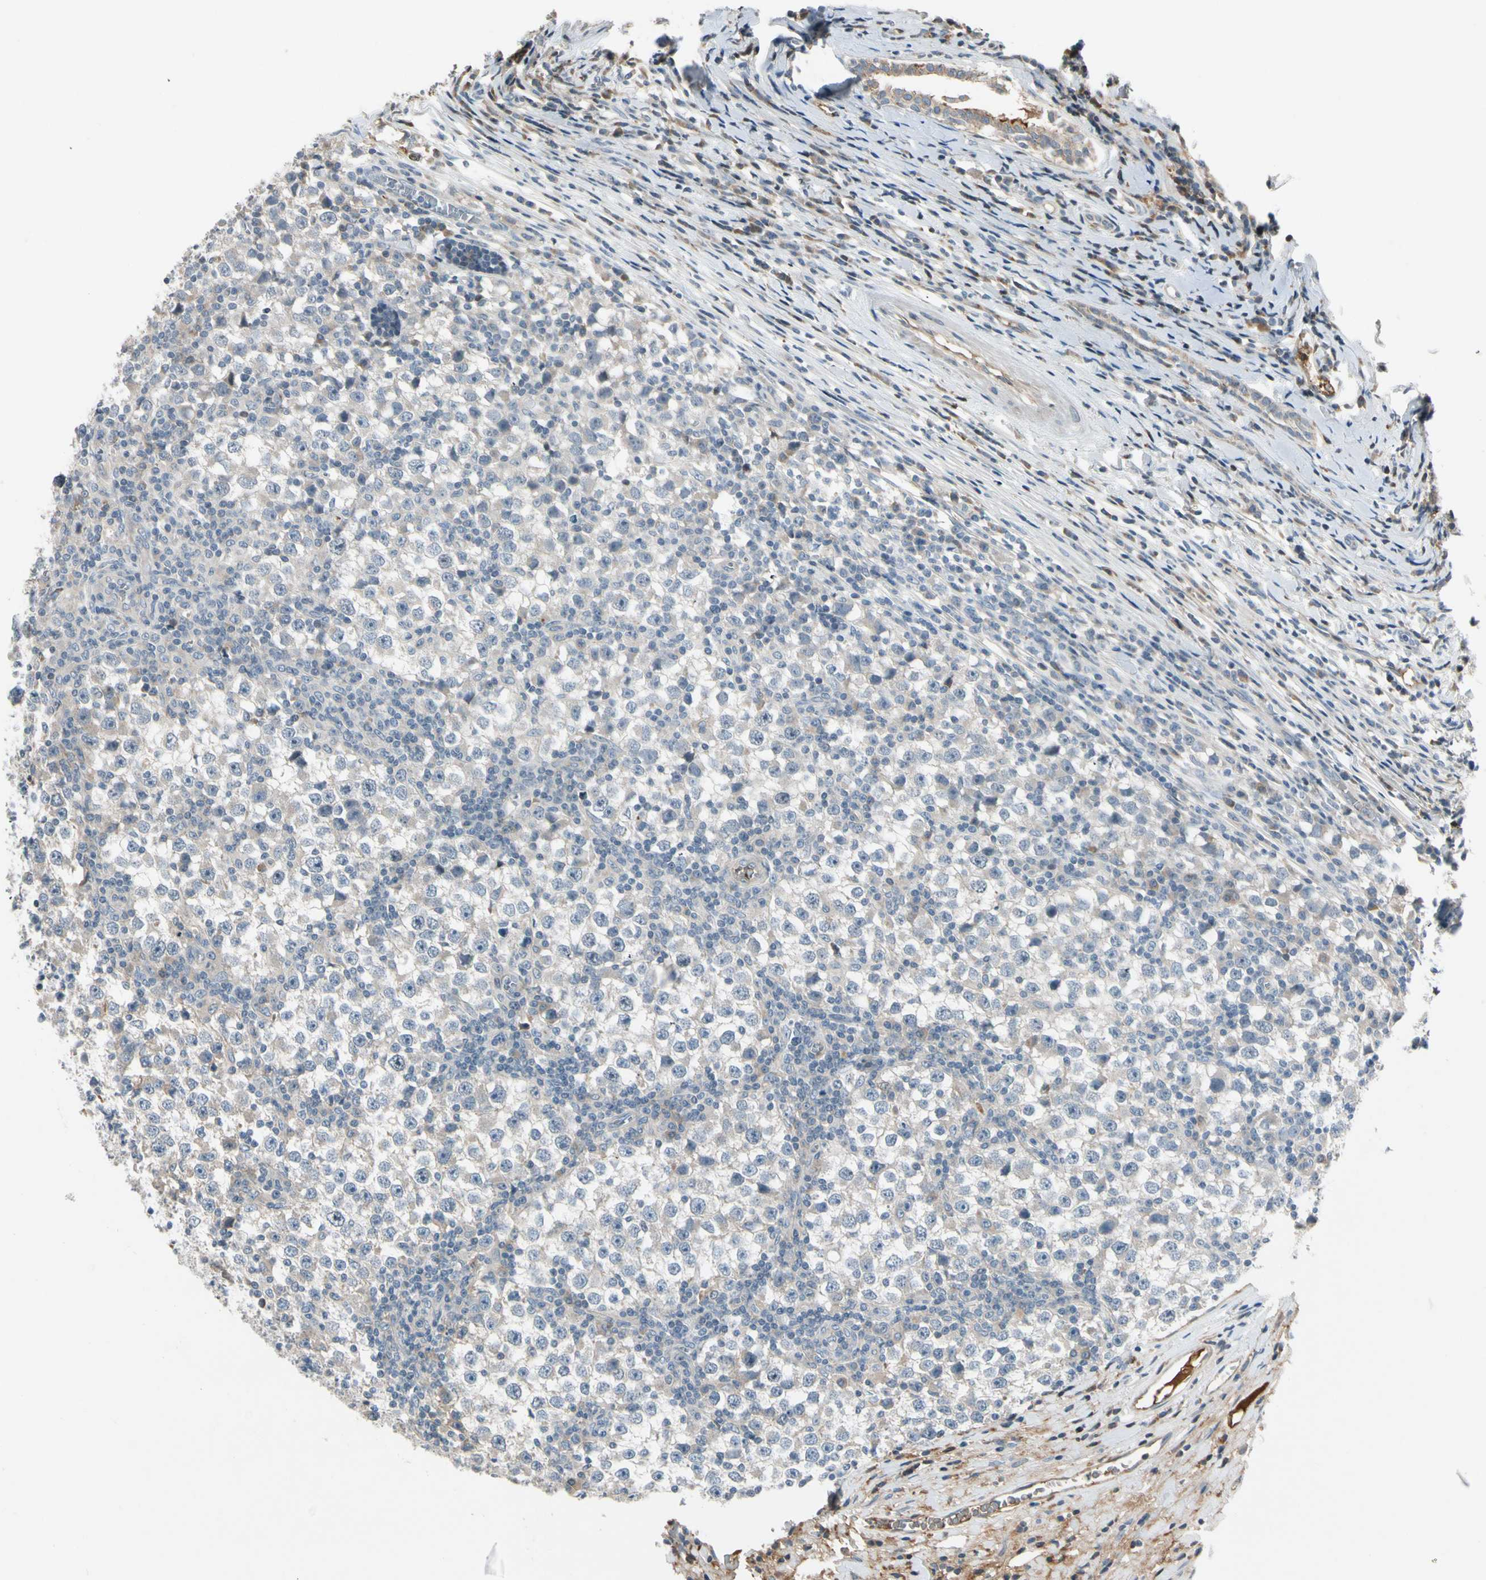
{"staining": {"intensity": "weak", "quantity": "25%-75%", "location": "cytoplasmic/membranous"}, "tissue": "testis cancer", "cell_type": "Tumor cells", "image_type": "cancer", "snomed": [{"axis": "morphology", "description": "Seminoma, NOS"}, {"axis": "topography", "description": "Testis"}], "caption": "The histopathology image exhibits a brown stain indicating the presence of a protein in the cytoplasmic/membranous of tumor cells in testis cancer (seminoma).", "gene": "ICAM5", "patient": {"sex": "male", "age": 65}}